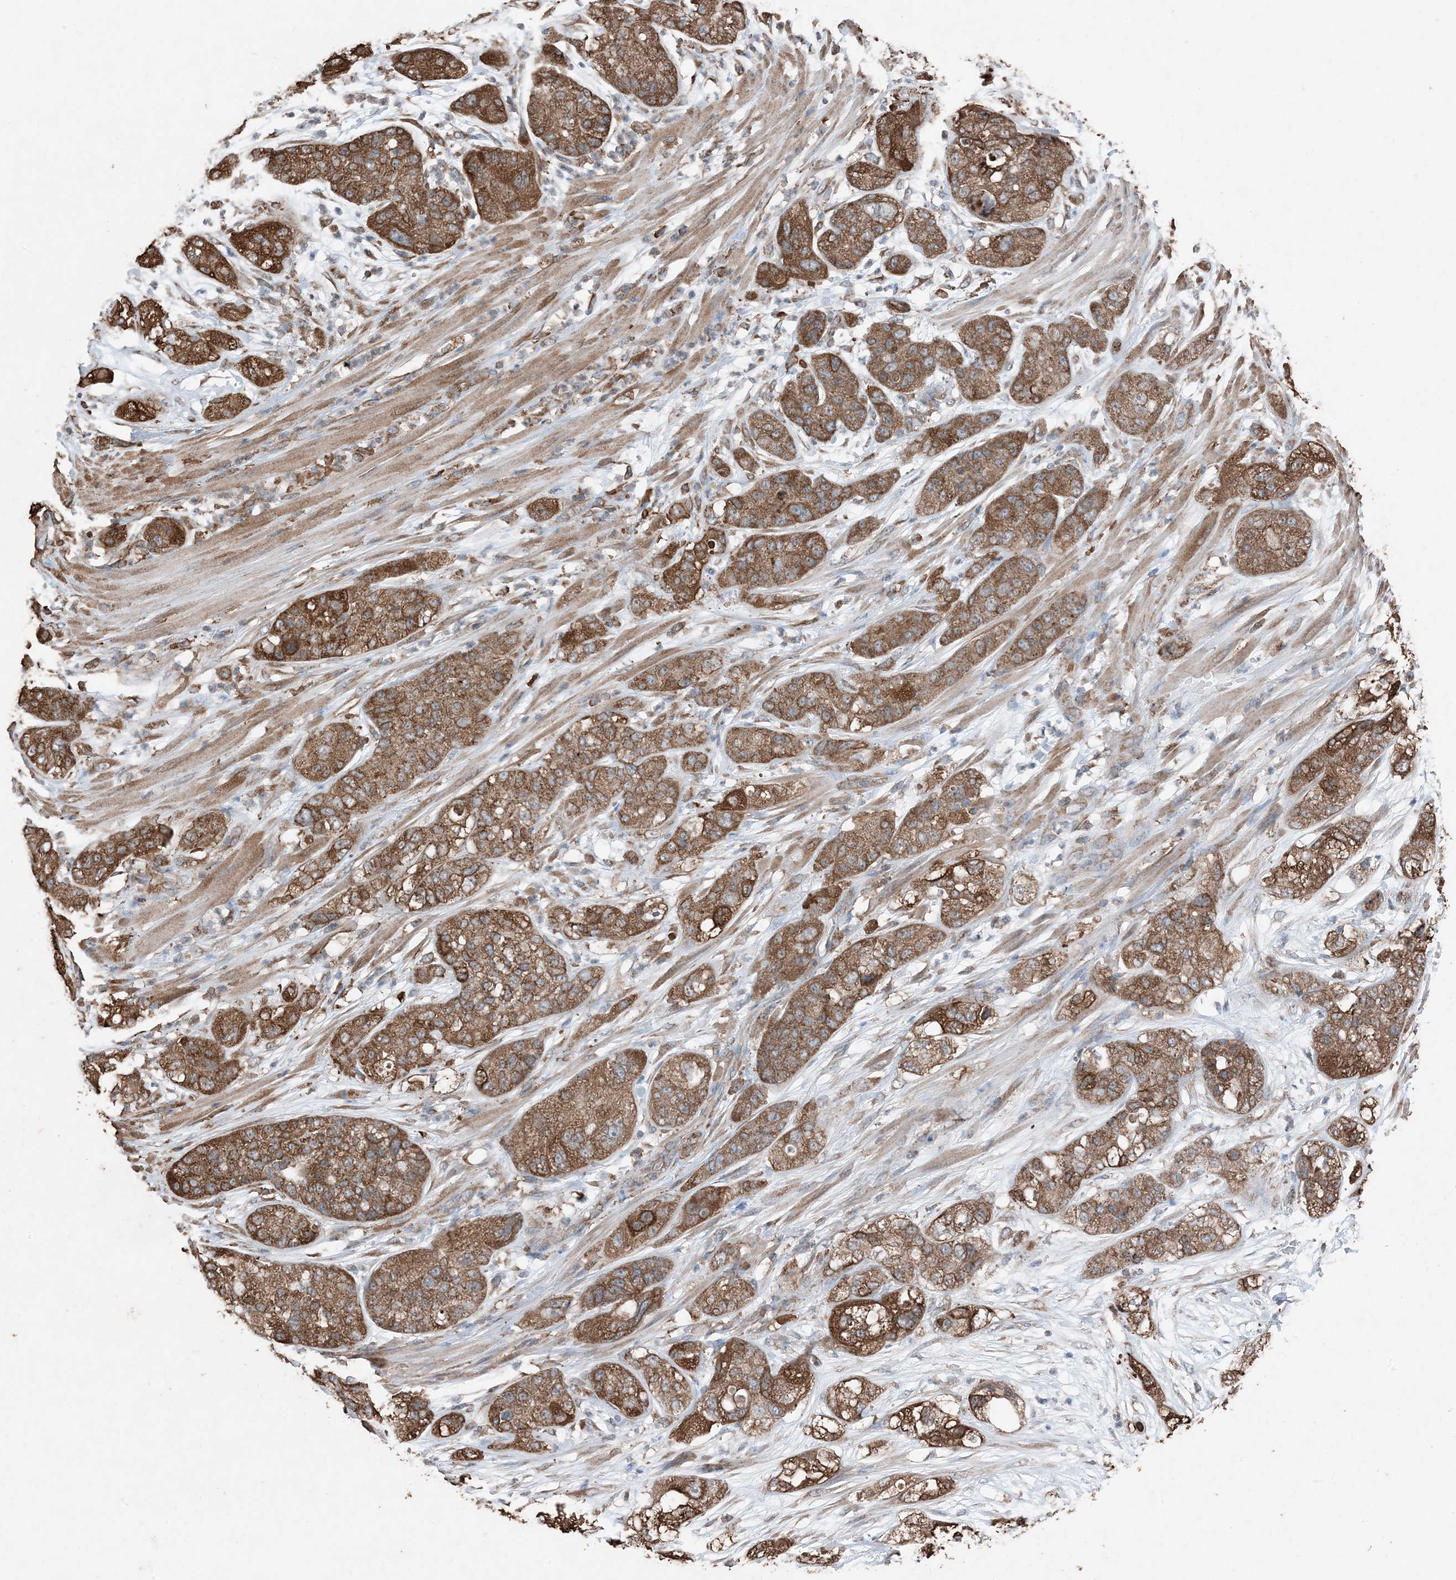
{"staining": {"intensity": "strong", "quantity": ">75%", "location": "cytoplasmic/membranous"}, "tissue": "pancreatic cancer", "cell_type": "Tumor cells", "image_type": "cancer", "snomed": [{"axis": "morphology", "description": "Adenocarcinoma, NOS"}, {"axis": "topography", "description": "Pancreas"}], "caption": "Pancreatic cancer was stained to show a protein in brown. There is high levels of strong cytoplasmic/membranous expression in approximately >75% of tumor cells.", "gene": "PDIA6", "patient": {"sex": "female", "age": 78}}